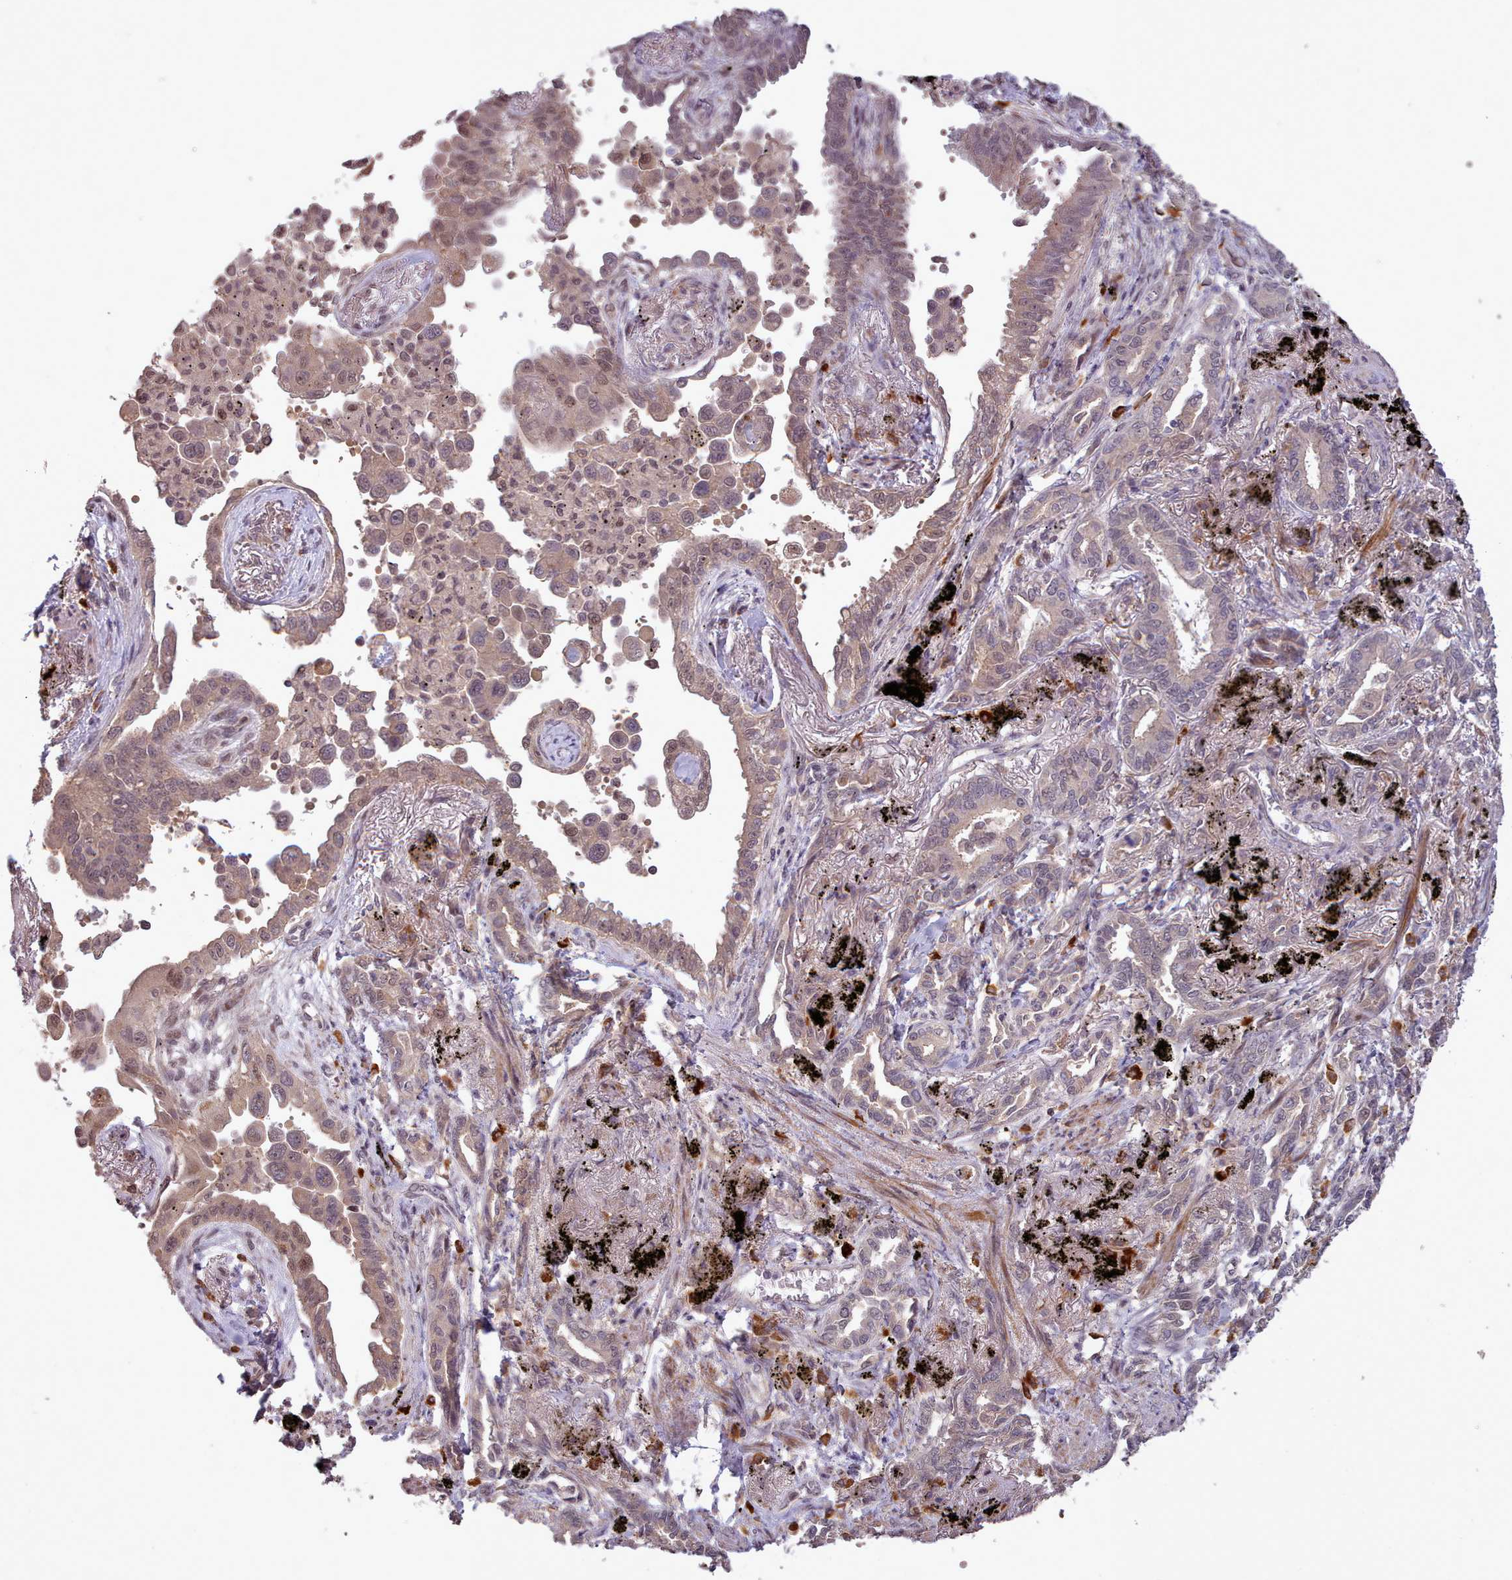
{"staining": {"intensity": "moderate", "quantity": ">75%", "location": "cytoplasmic/membranous,nuclear"}, "tissue": "lung cancer", "cell_type": "Tumor cells", "image_type": "cancer", "snomed": [{"axis": "morphology", "description": "Adenocarcinoma, NOS"}, {"axis": "topography", "description": "Lung"}], "caption": "Tumor cells exhibit medium levels of moderate cytoplasmic/membranous and nuclear positivity in about >75% of cells in human lung cancer.", "gene": "CDC6", "patient": {"sex": "male", "age": 67}}